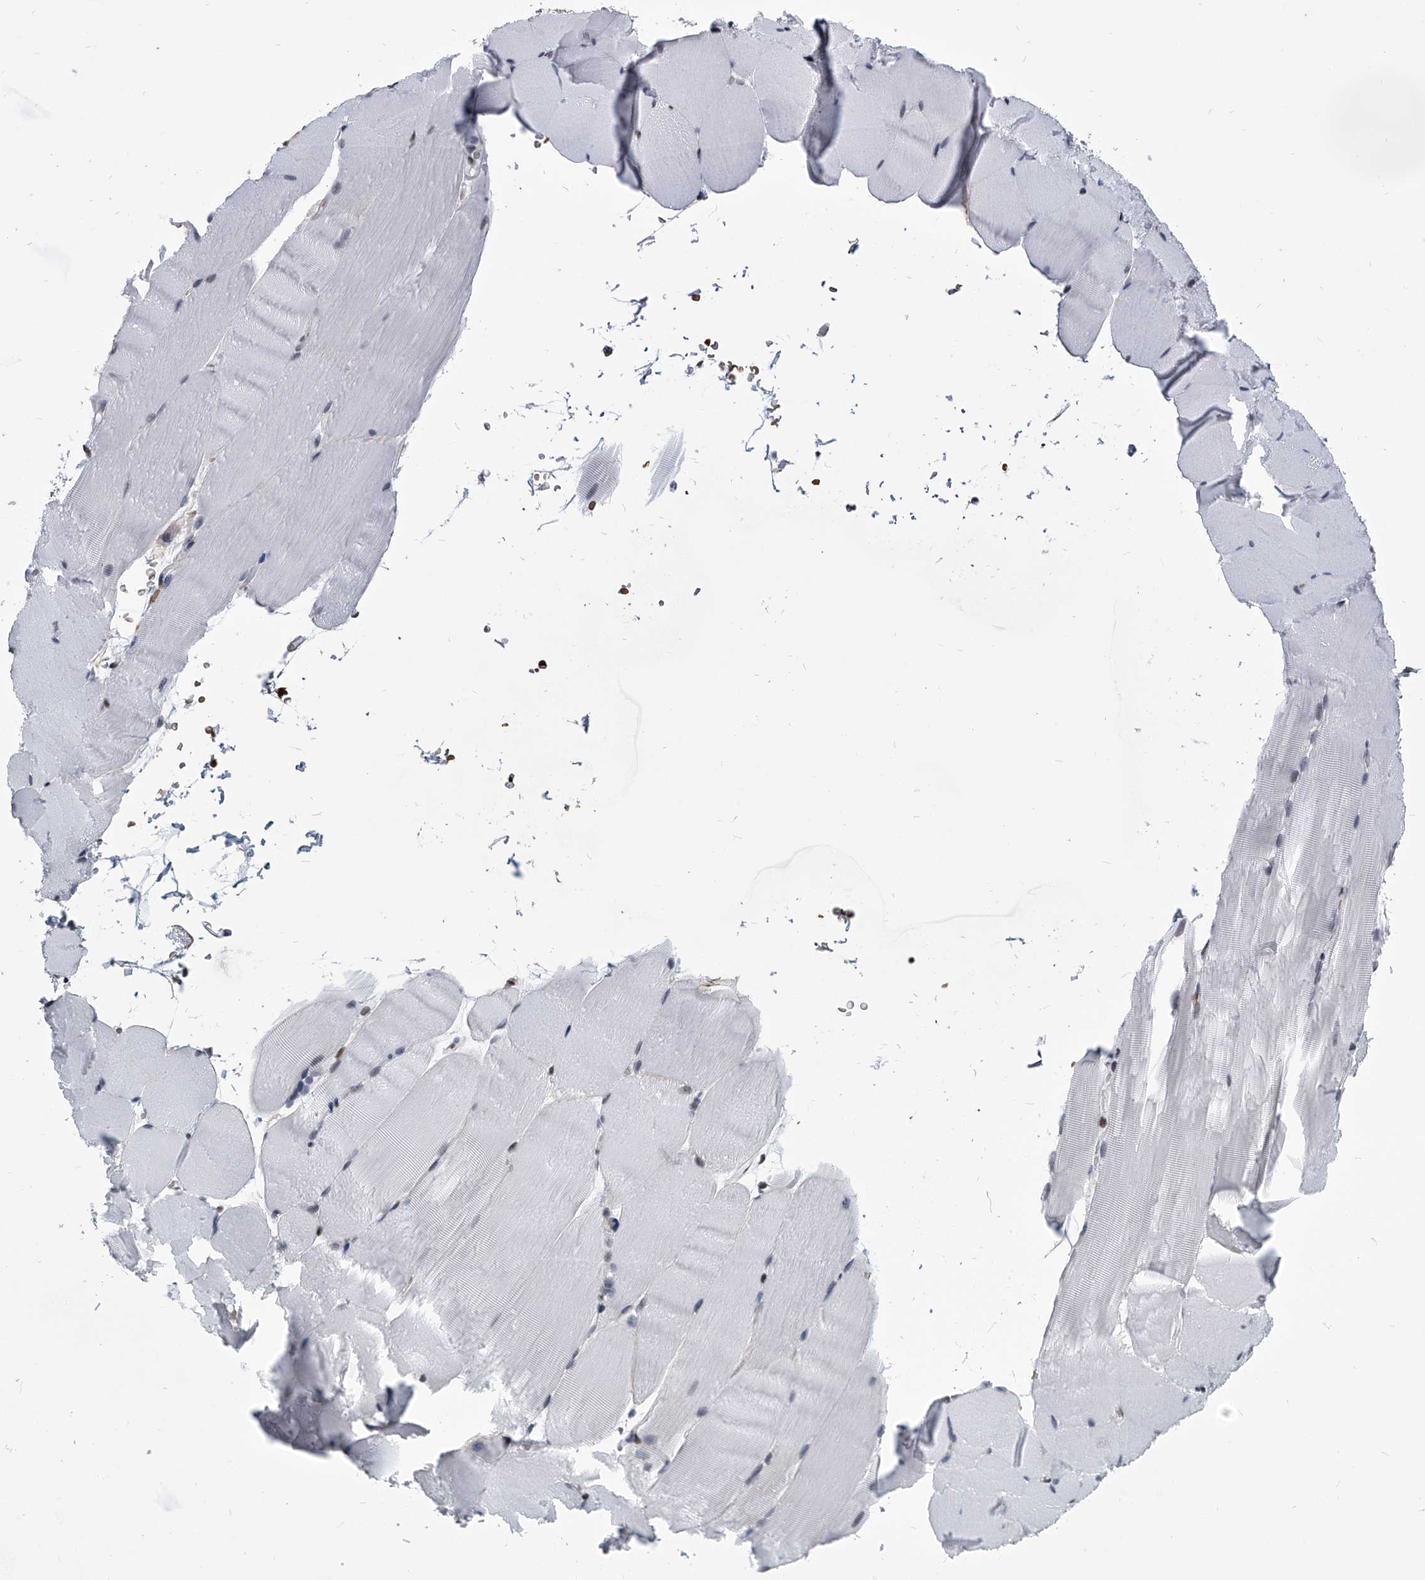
{"staining": {"intensity": "moderate", "quantity": "<25%", "location": "nuclear"}, "tissue": "skeletal muscle", "cell_type": "Myocytes", "image_type": "normal", "snomed": [{"axis": "morphology", "description": "Normal tissue, NOS"}, {"axis": "topography", "description": "Skeletal muscle"}, {"axis": "topography", "description": "Parathyroid gland"}], "caption": "Moderate nuclear positivity is identified in about <25% of myocytes in unremarkable skeletal muscle.", "gene": "SIM2", "patient": {"sex": "female", "age": 37}}